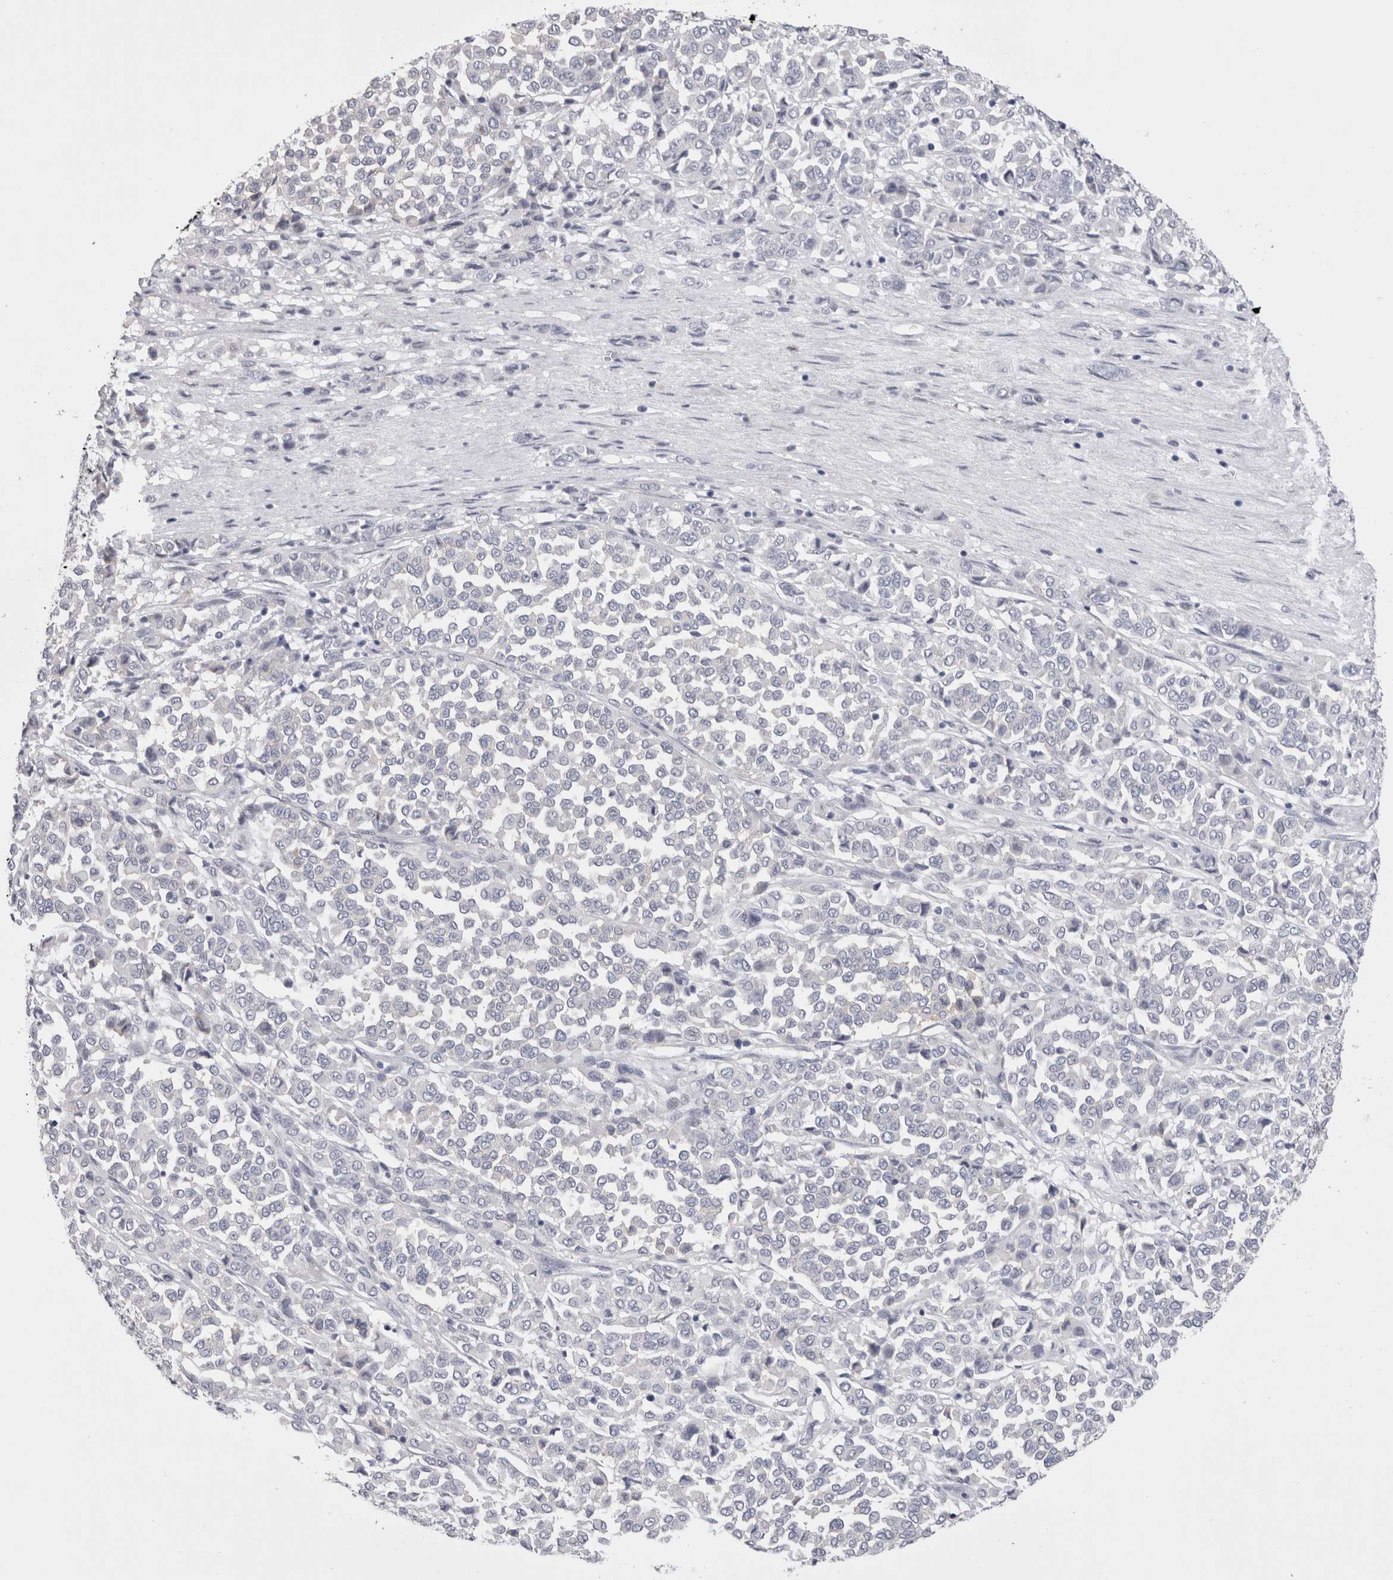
{"staining": {"intensity": "negative", "quantity": "none", "location": "none"}, "tissue": "melanoma", "cell_type": "Tumor cells", "image_type": "cancer", "snomed": [{"axis": "morphology", "description": "Malignant melanoma, Metastatic site"}, {"axis": "topography", "description": "Pancreas"}], "caption": "Tumor cells show no significant protein positivity in malignant melanoma (metastatic site).", "gene": "PWP2", "patient": {"sex": "female", "age": 30}}